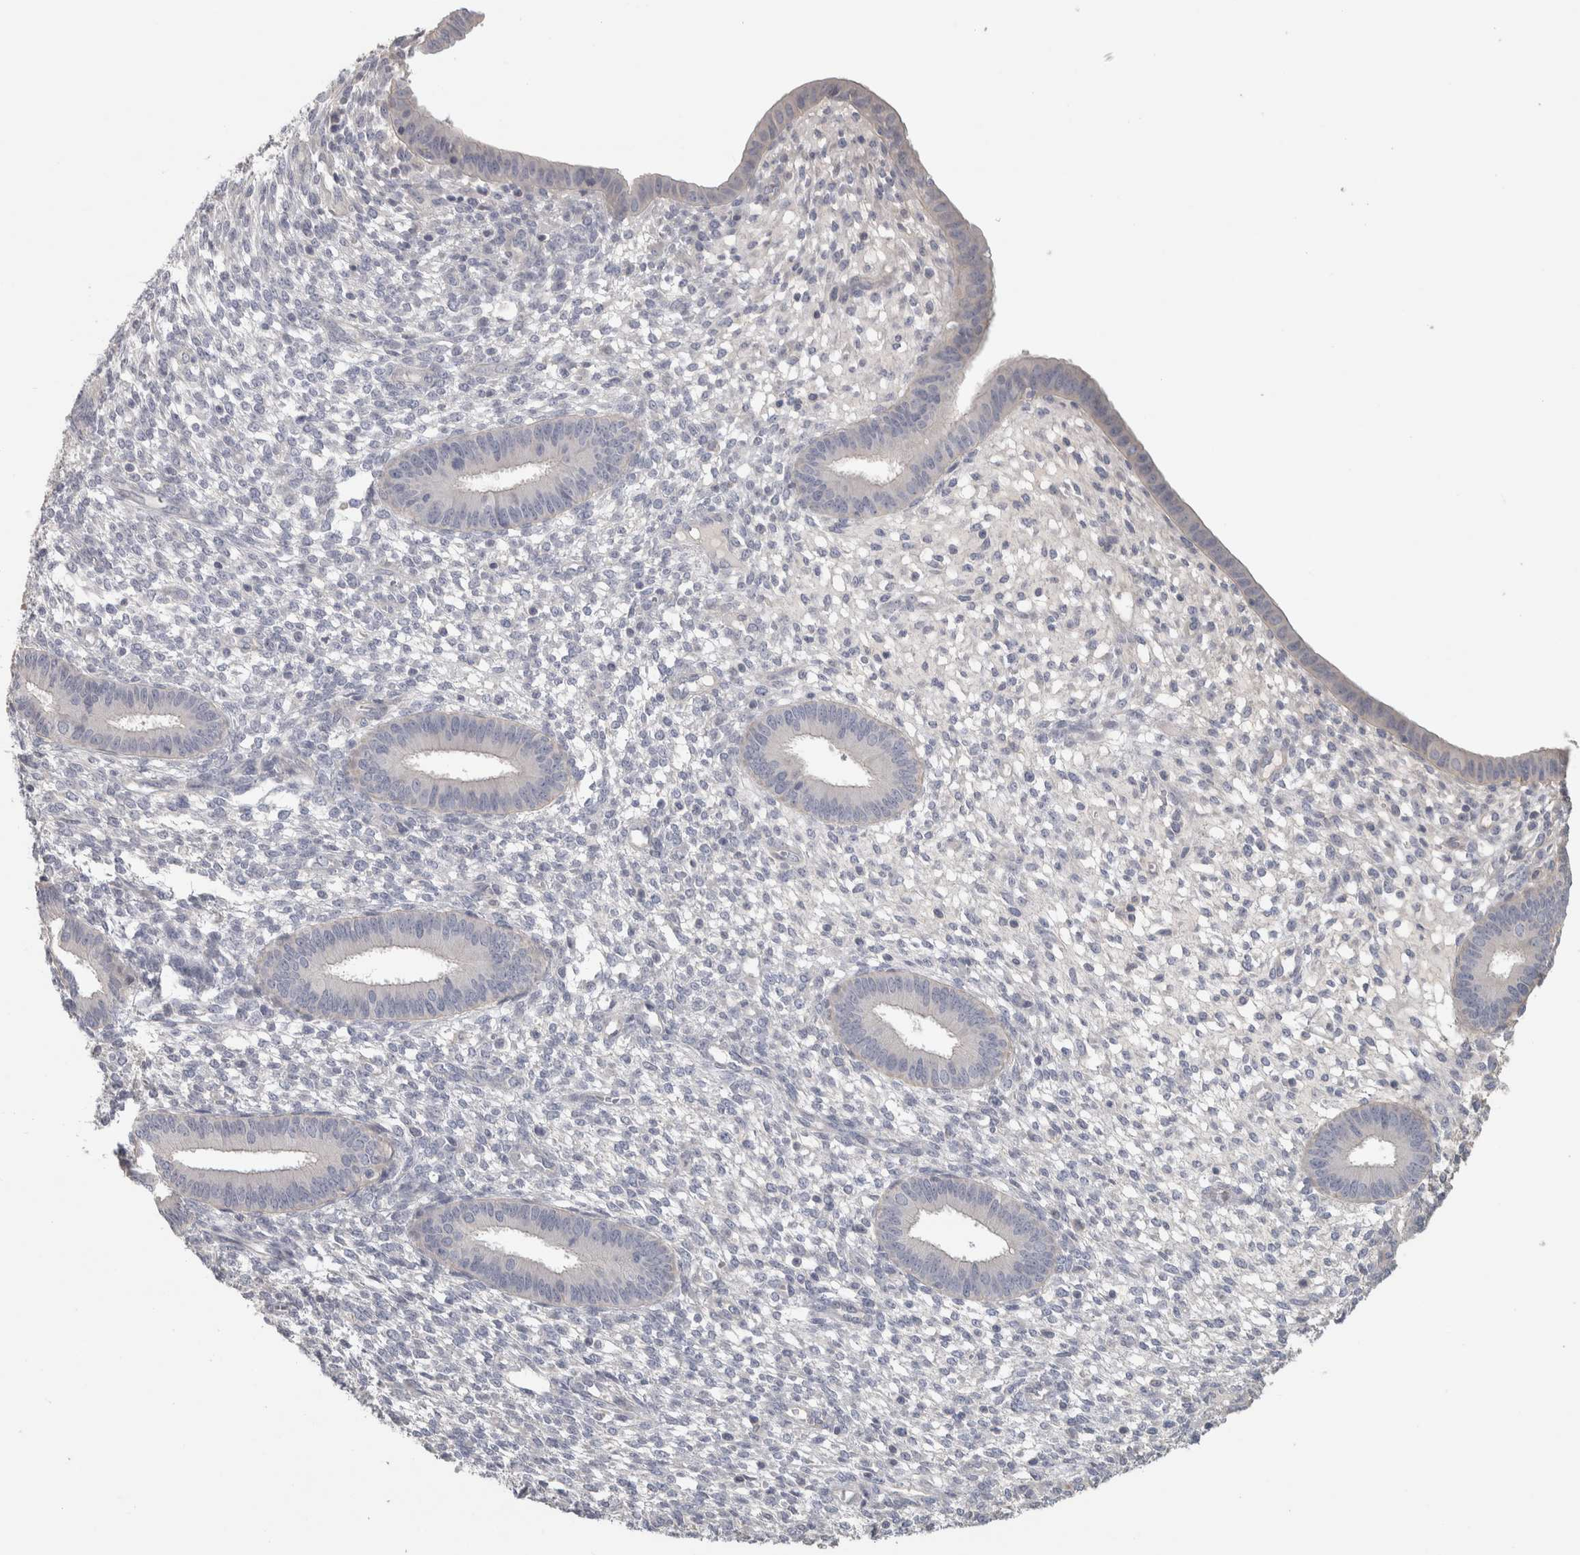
{"staining": {"intensity": "negative", "quantity": "none", "location": "none"}, "tissue": "endometrium", "cell_type": "Cells in endometrial stroma", "image_type": "normal", "snomed": [{"axis": "morphology", "description": "Normal tissue, NOS"}, {"axis": "topography", "description": "Endometrium"}], "caption": "The histopathology image shows no significant expression in cells in endometrial stroma of endometrium. The staining was performed using DAB to visualize the protein expression in brown, while the nuclei were stained in blue with hematoxylin (Magnification: 20x).", "gene": "DCXR", "patient": {"sex": "female", "age": 46}}